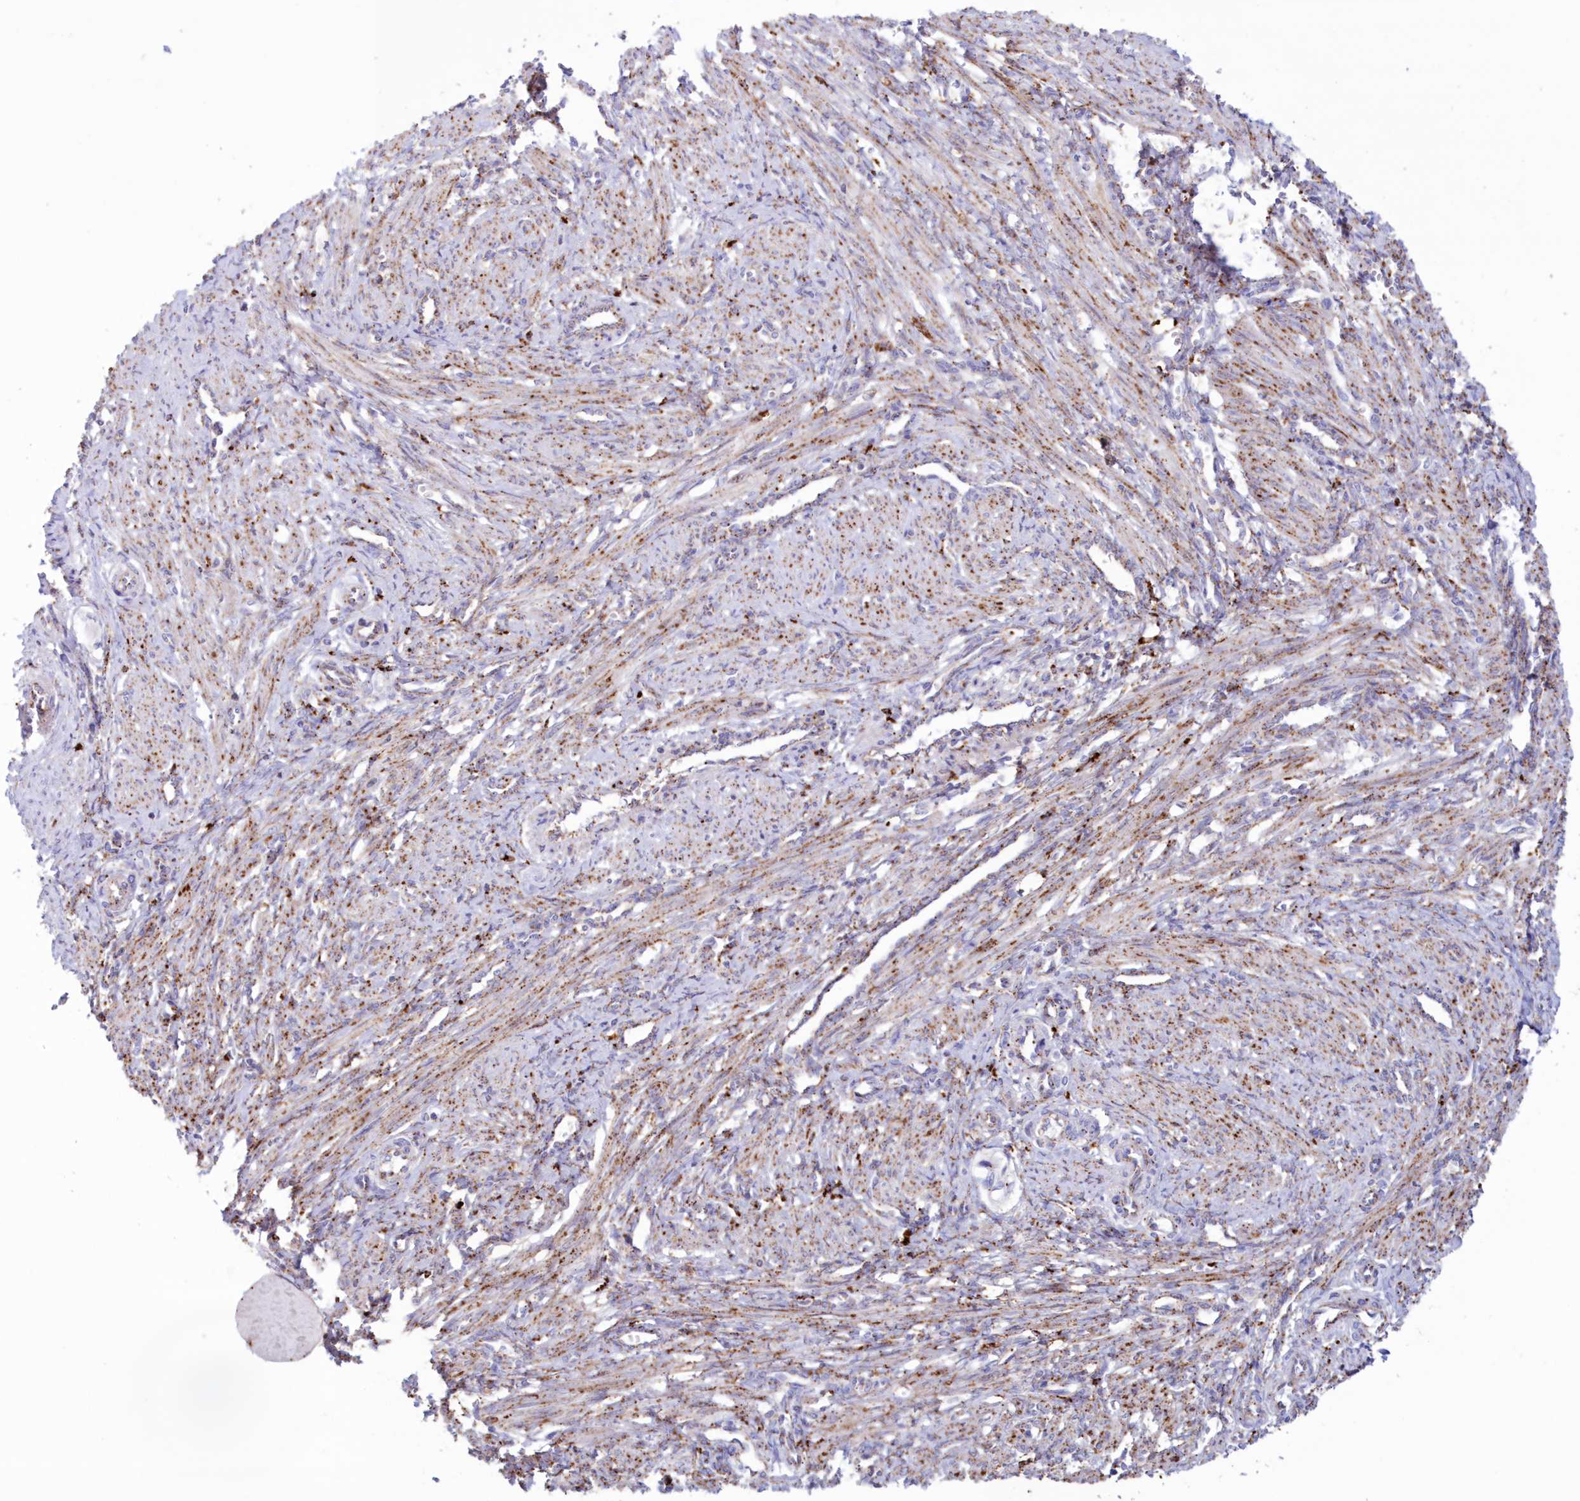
{"staining": {"intensity": "moderate", "quantity": "25%-75%", "location": "cytoplasmic/membranous"}, "tissue": "smooth muscle", "cell_type": "Smooth muscle cells", "image_type": "normal", "snomed": [{"axis": "morphology", "description": "Normal tissue, NOS"}, {"axis": "topography", "description": "Endometrium"}], "caption": "Moderate cytoplasmic/membranous protein positivity is identified in approximately 25%-75% of smooth muscle cells in smooth muscle.", "gene": "TPP1", "patient": {"sex": "female", "age": 33}}